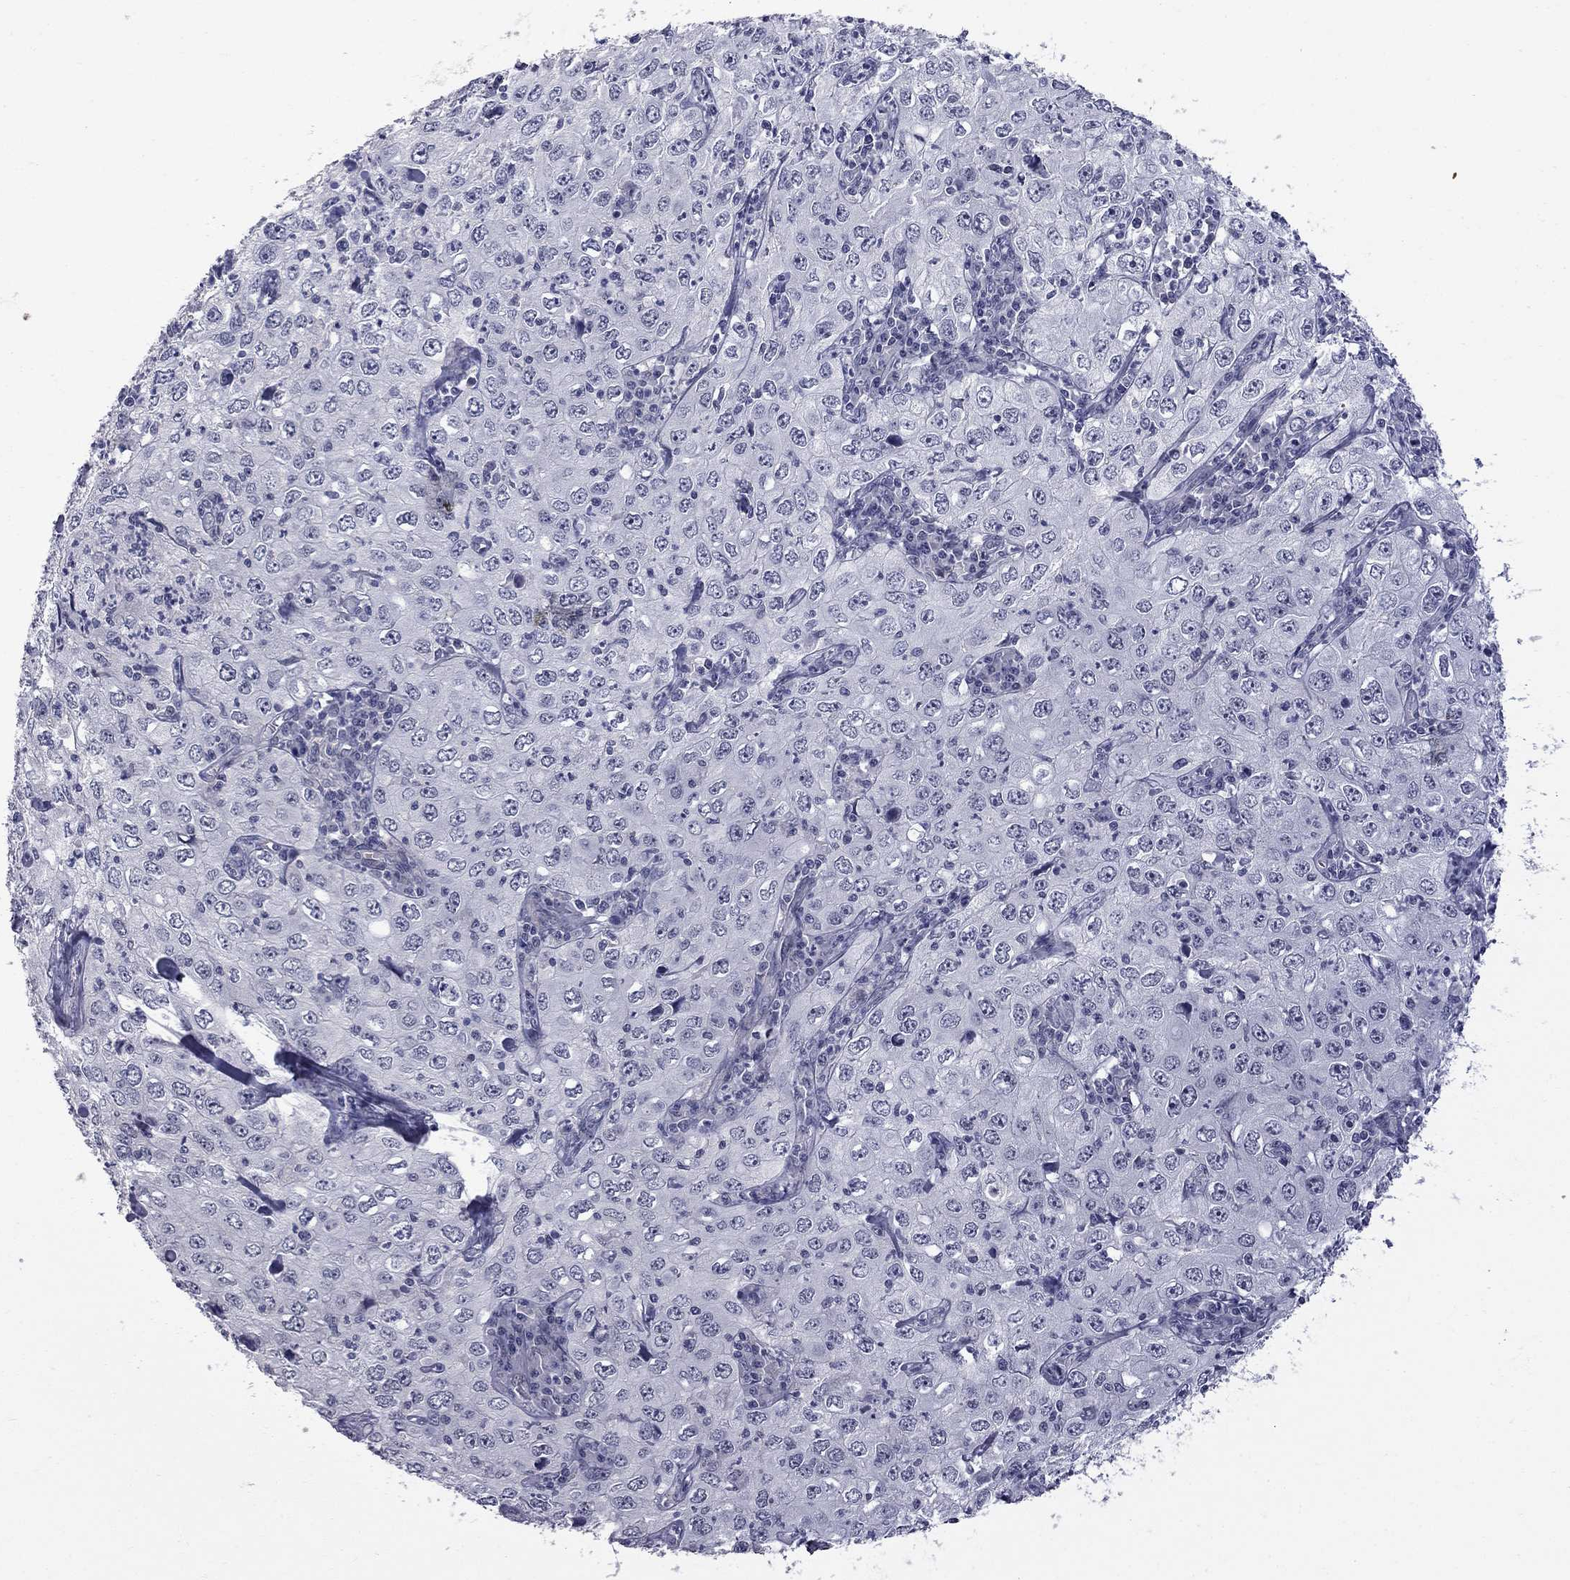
{"staining": {"intensity": "negative", "quantity": "none", "location": "none"}, "tissue": "cervical cancer", "cell_type": "Tumor cells", "image_type": "cancer", "snomed": [{"axis": "morphology", "description": "Squamous cell carcinoma, NOS"}, {"axis": "topography", "description": "Cervix"}], "caption": "An immunohistochemistry (IHC) micrograph of cervical cancer (squamous cell carcinoma) is shown. There is no staining in tumor cells of cervical cancer (squamous cell carcinoma). The staining is performed using DAB brown chromogen with nuclei counter-stained in using hematoxylin.", "gene": "GSG1L", "patient": {"sex": "female", "age": 24}}